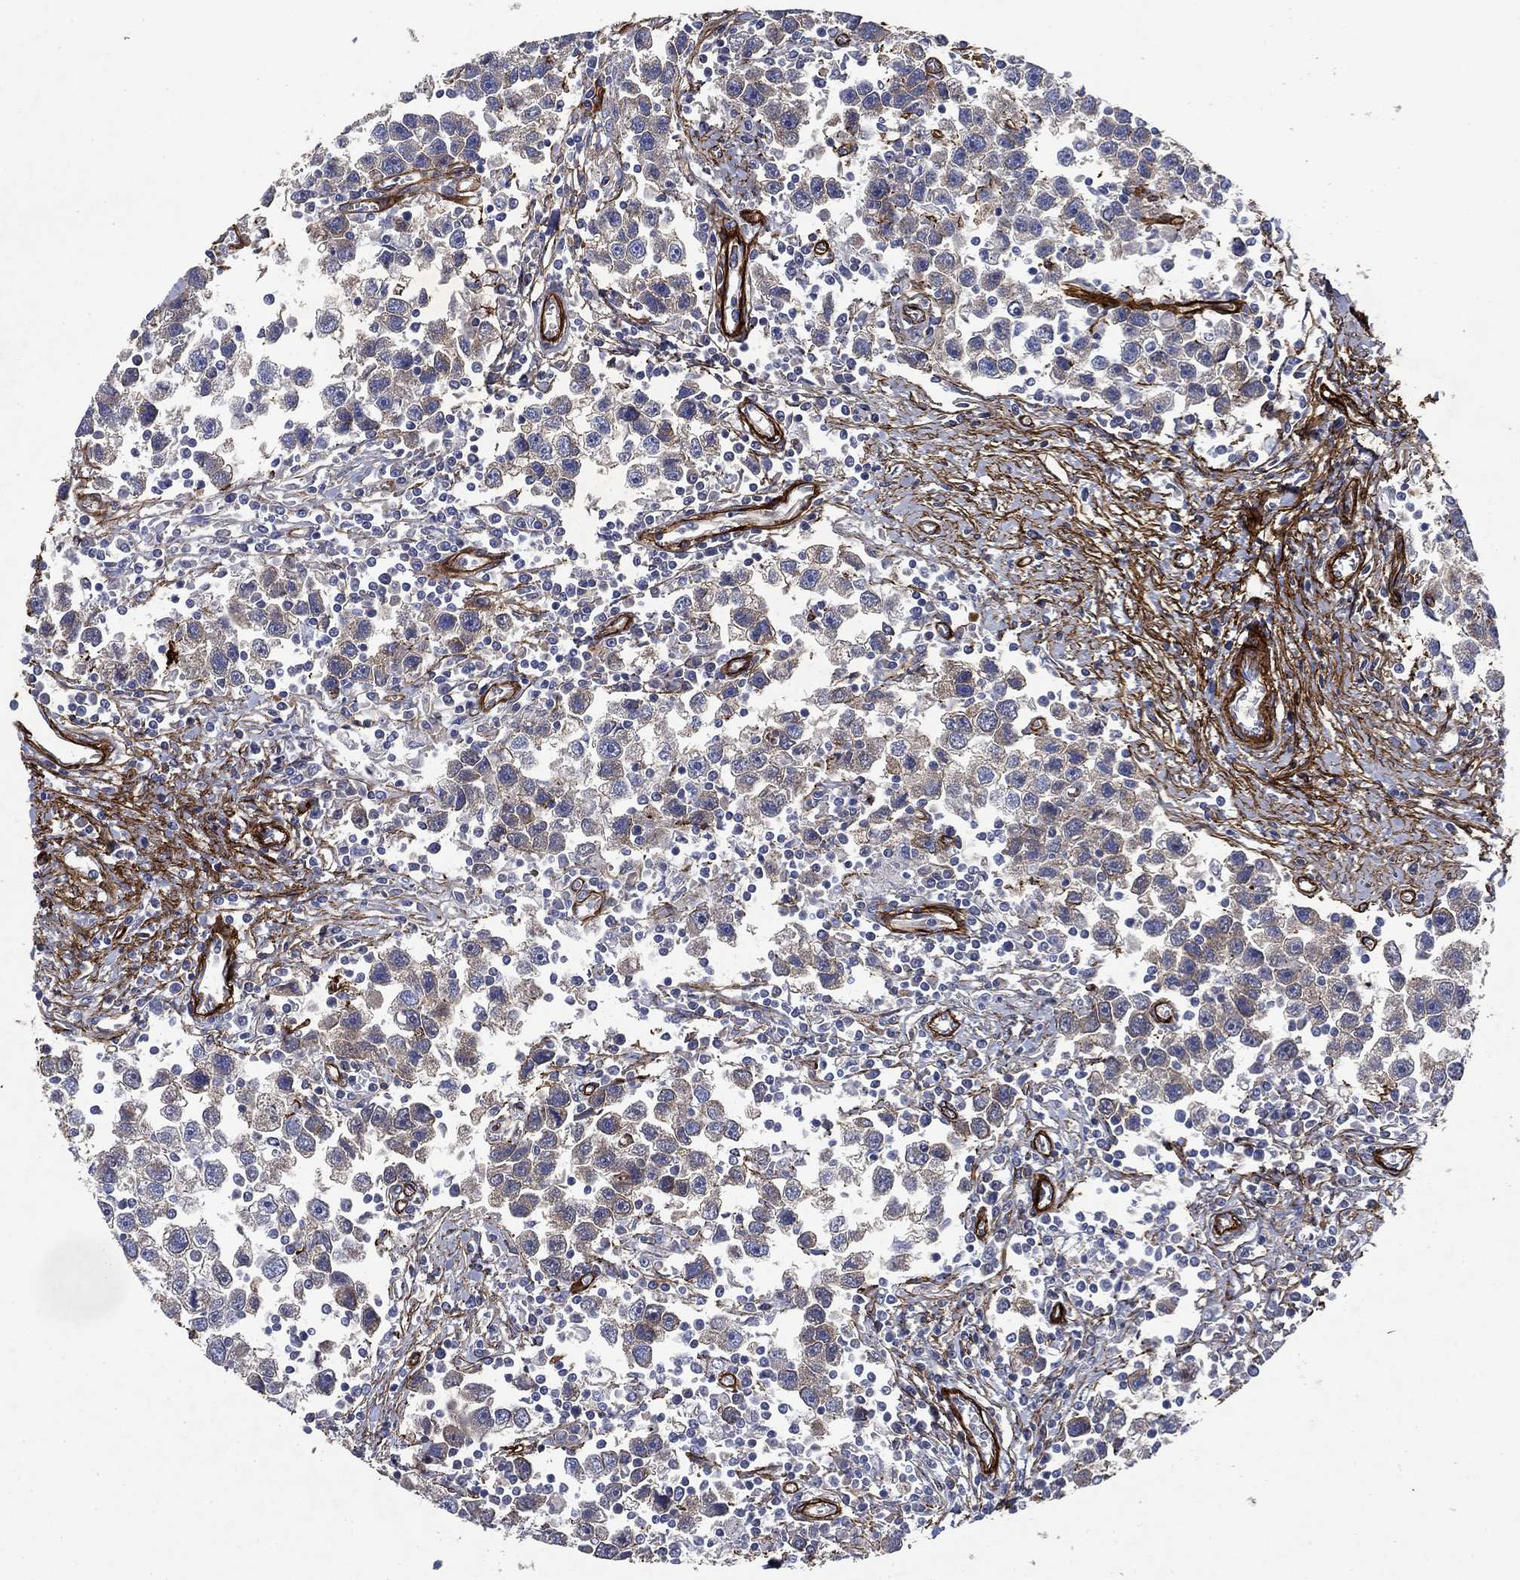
{"staining": {"intensity": "negative", "quantity": "none", "location": "none"}, "tissue": "testis cancer", "cell_type": "Tumor cells", "image_type": "cancer", "snomed": [{"axis": "morphology", "description": "Seminoma, NOS"}, {"axis": "topography", "description": "Testis"}], "caption": "This image is of seminoma (testis) stained with IHC to label a protein in brown with the nuclei are counter-stained blue. There is no expression in tumor cells.", "gene": "COL4A2", "patient": {"sex": "male", "age": 30}}